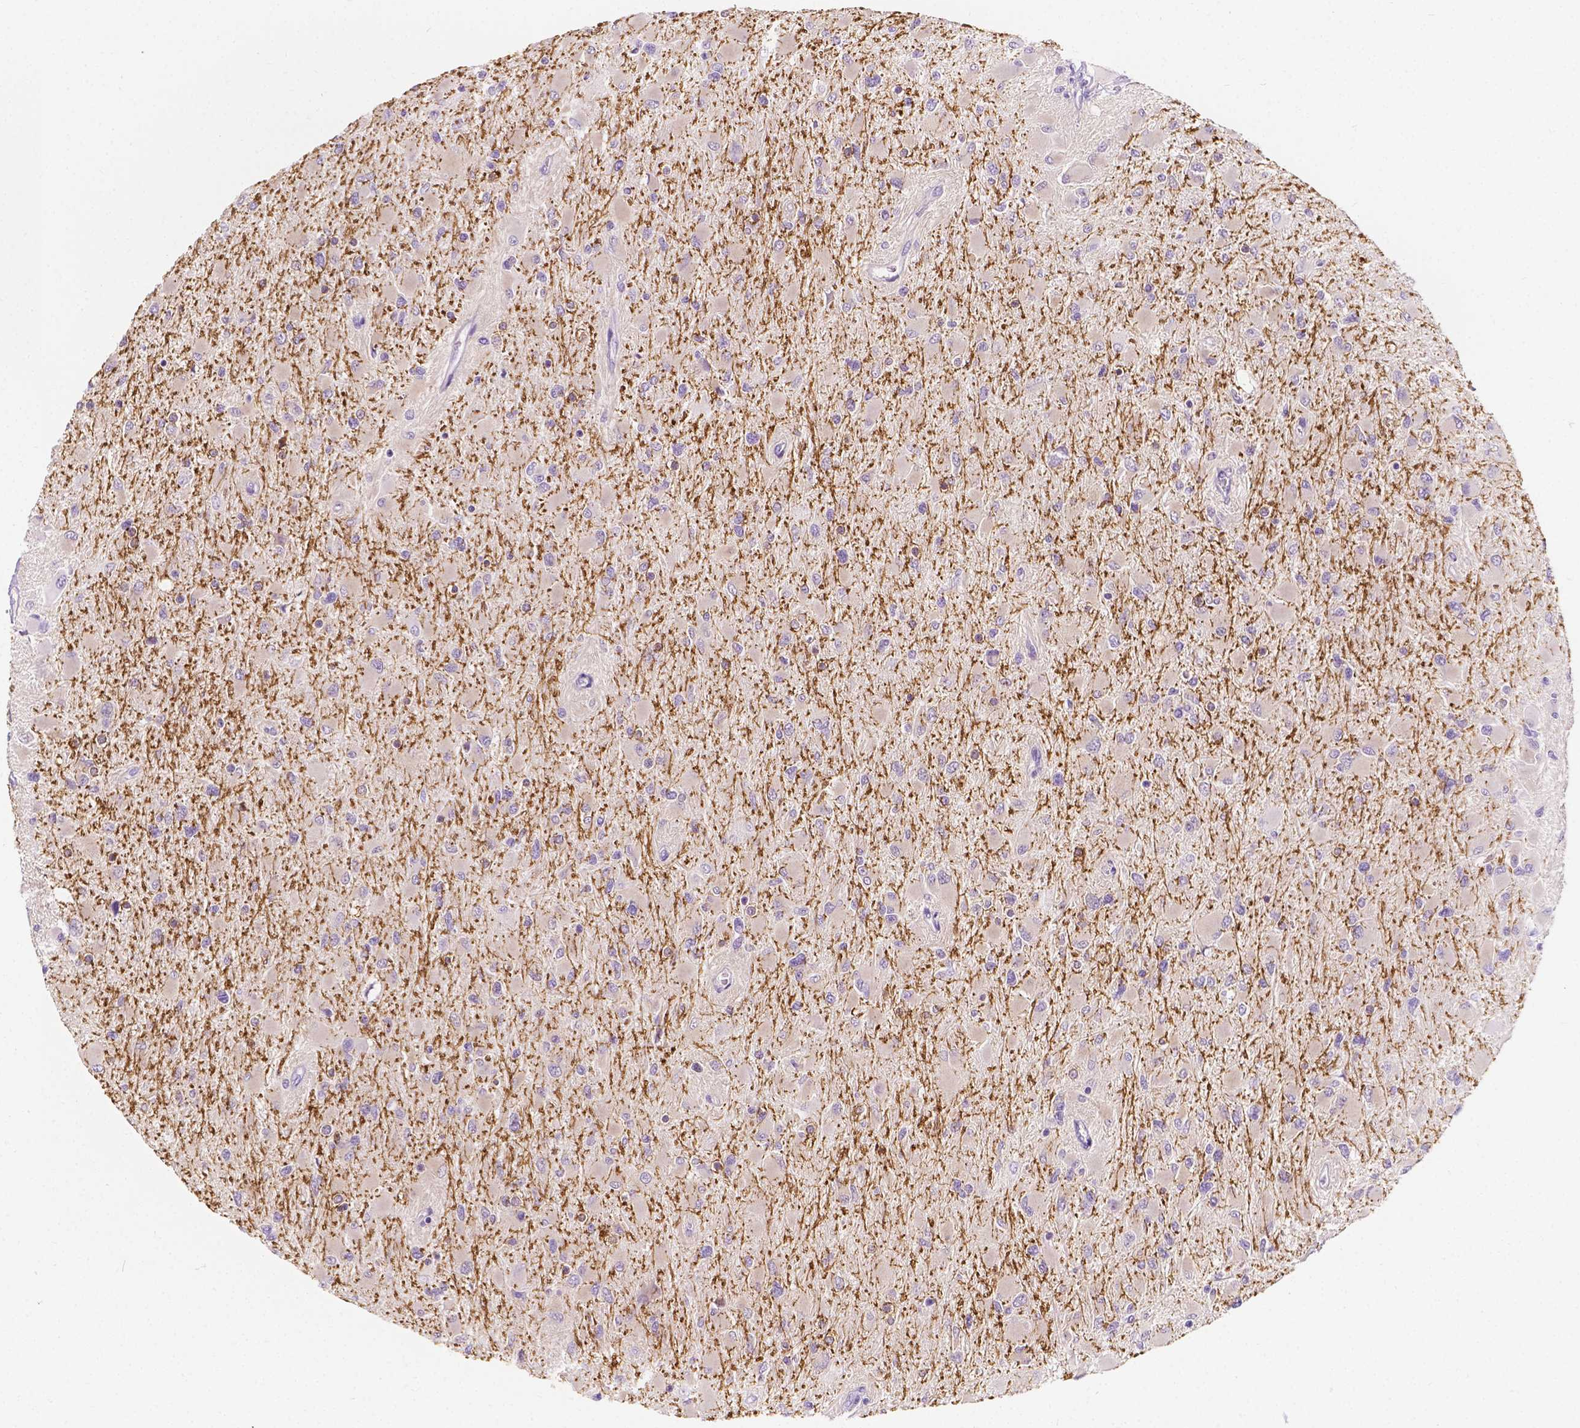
{"staining": {"intensity": "strong", "quantity": ">75%", "location": "cytoplasmic/membranous"}, "tissue": "glioma", "cell_type": "Tumor cells", "image_type": "cancer", "snomed": [{"axis": "morphology", "description": "Glioma, malignant, High grade"}, {"axis": "topography", "description": "Cerebral cortex"}], "caption": "Malignant glioma (high-grade) stained with a brown dye shows strong cytoplasmic/membranous positive expression in approximately >75% of tumor cells.", "gene": "SIRT2", "patient": {"sex": "female", "age": 36}}